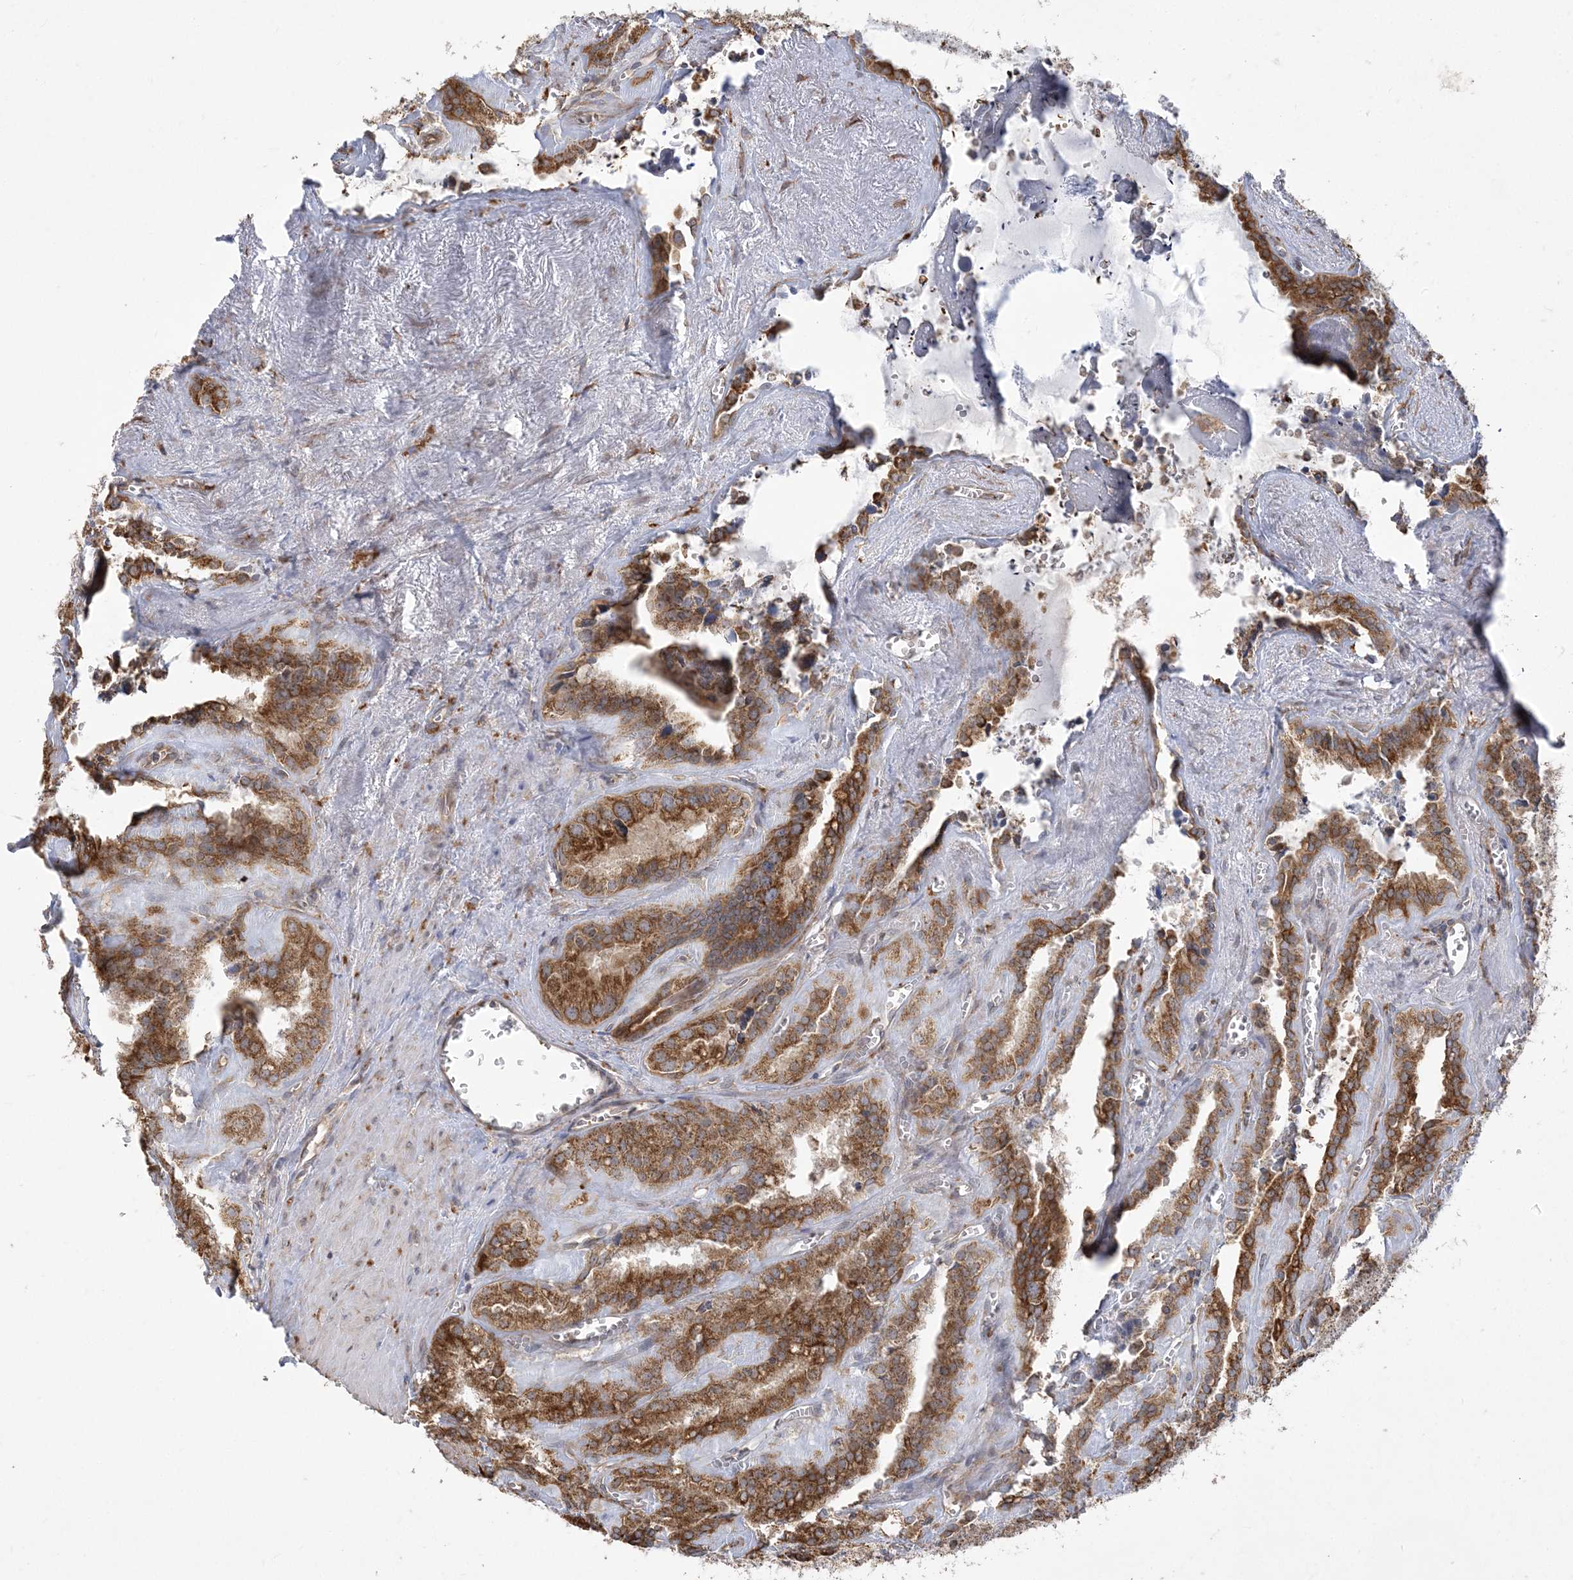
{"staining": {"intensity": "strong", "quantity": ">75%", "location": "cytoplasmic/membranous"}, "tissue": "seminal vesicle", "cell_type": "Glandular cells", "image_type": "normal", "snomed": [{"axis": "morphology", "description": "Normal tissue, NOS"}, {"axis": "topography", "description": "Prostate"}, {"axis": "topography", "description": "Seminal veicle"}], "caption": "Protein analysis of benign seminal vesicle displays strong cytoplasmic/membranous expression in about >75% of glandular cells.", "gene": "ZC3H6", "patient": {"sex": "male", "age": 59}}